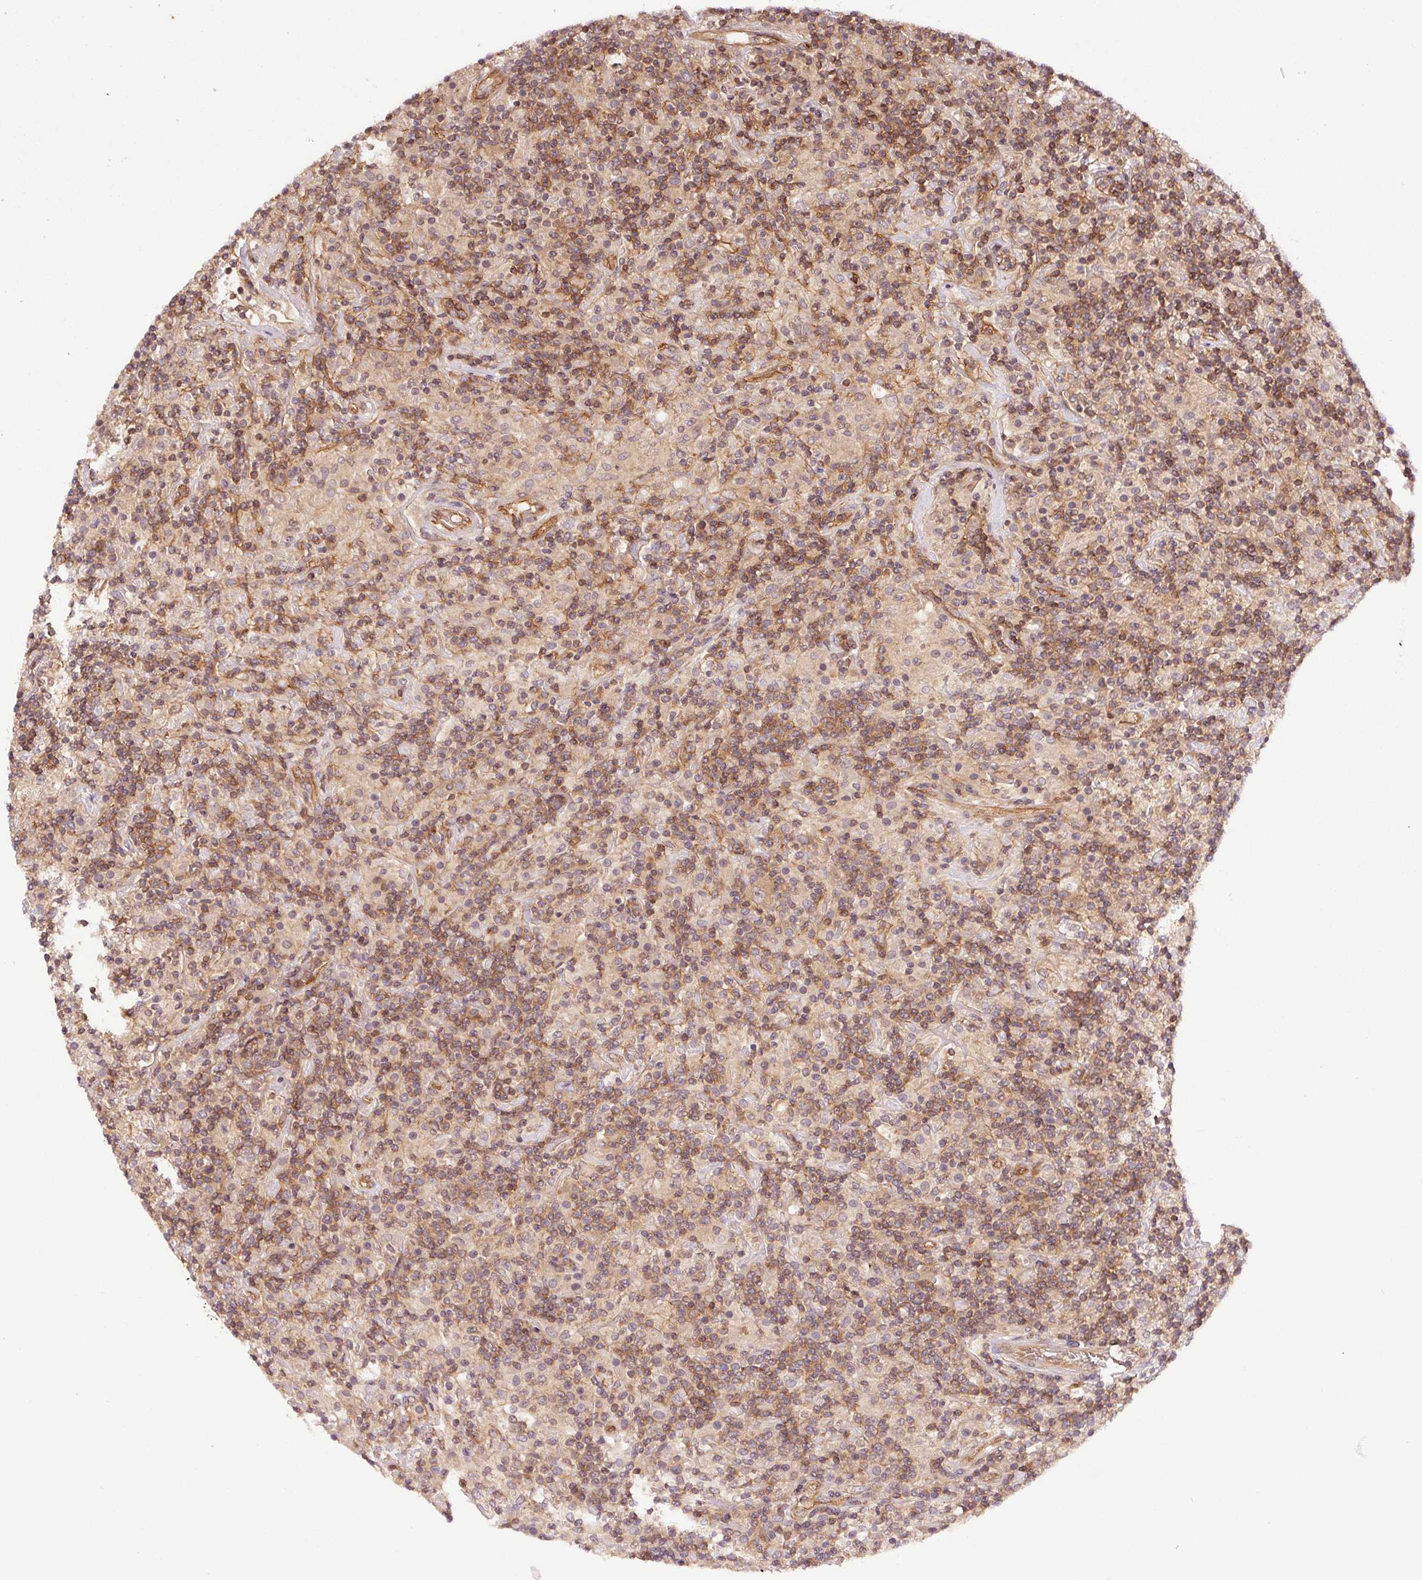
{"staining": {"intensity": "moderate", "quantity": ">75%", "location": "cytoplasmic/membranous"}, "tissue": "lymphoma", "cell_type": "Tumor cells", "image_type": "cancer", "snomed": [{"axis": "morphology", "description": "Hodgkin's disease, NOS"}, {"axis": "topography", "description": "Lymph node"}], "caption": "The image shows a brown stain indicating the presence of a protein in the cytoplasmic/membranous of tumor cells in Hodgkin's disease. The protein of interest is shown in brown color, while the nuclei are stained blue.", "gene": "METAP1", "patient": {"sex": "male", "age": 70}}